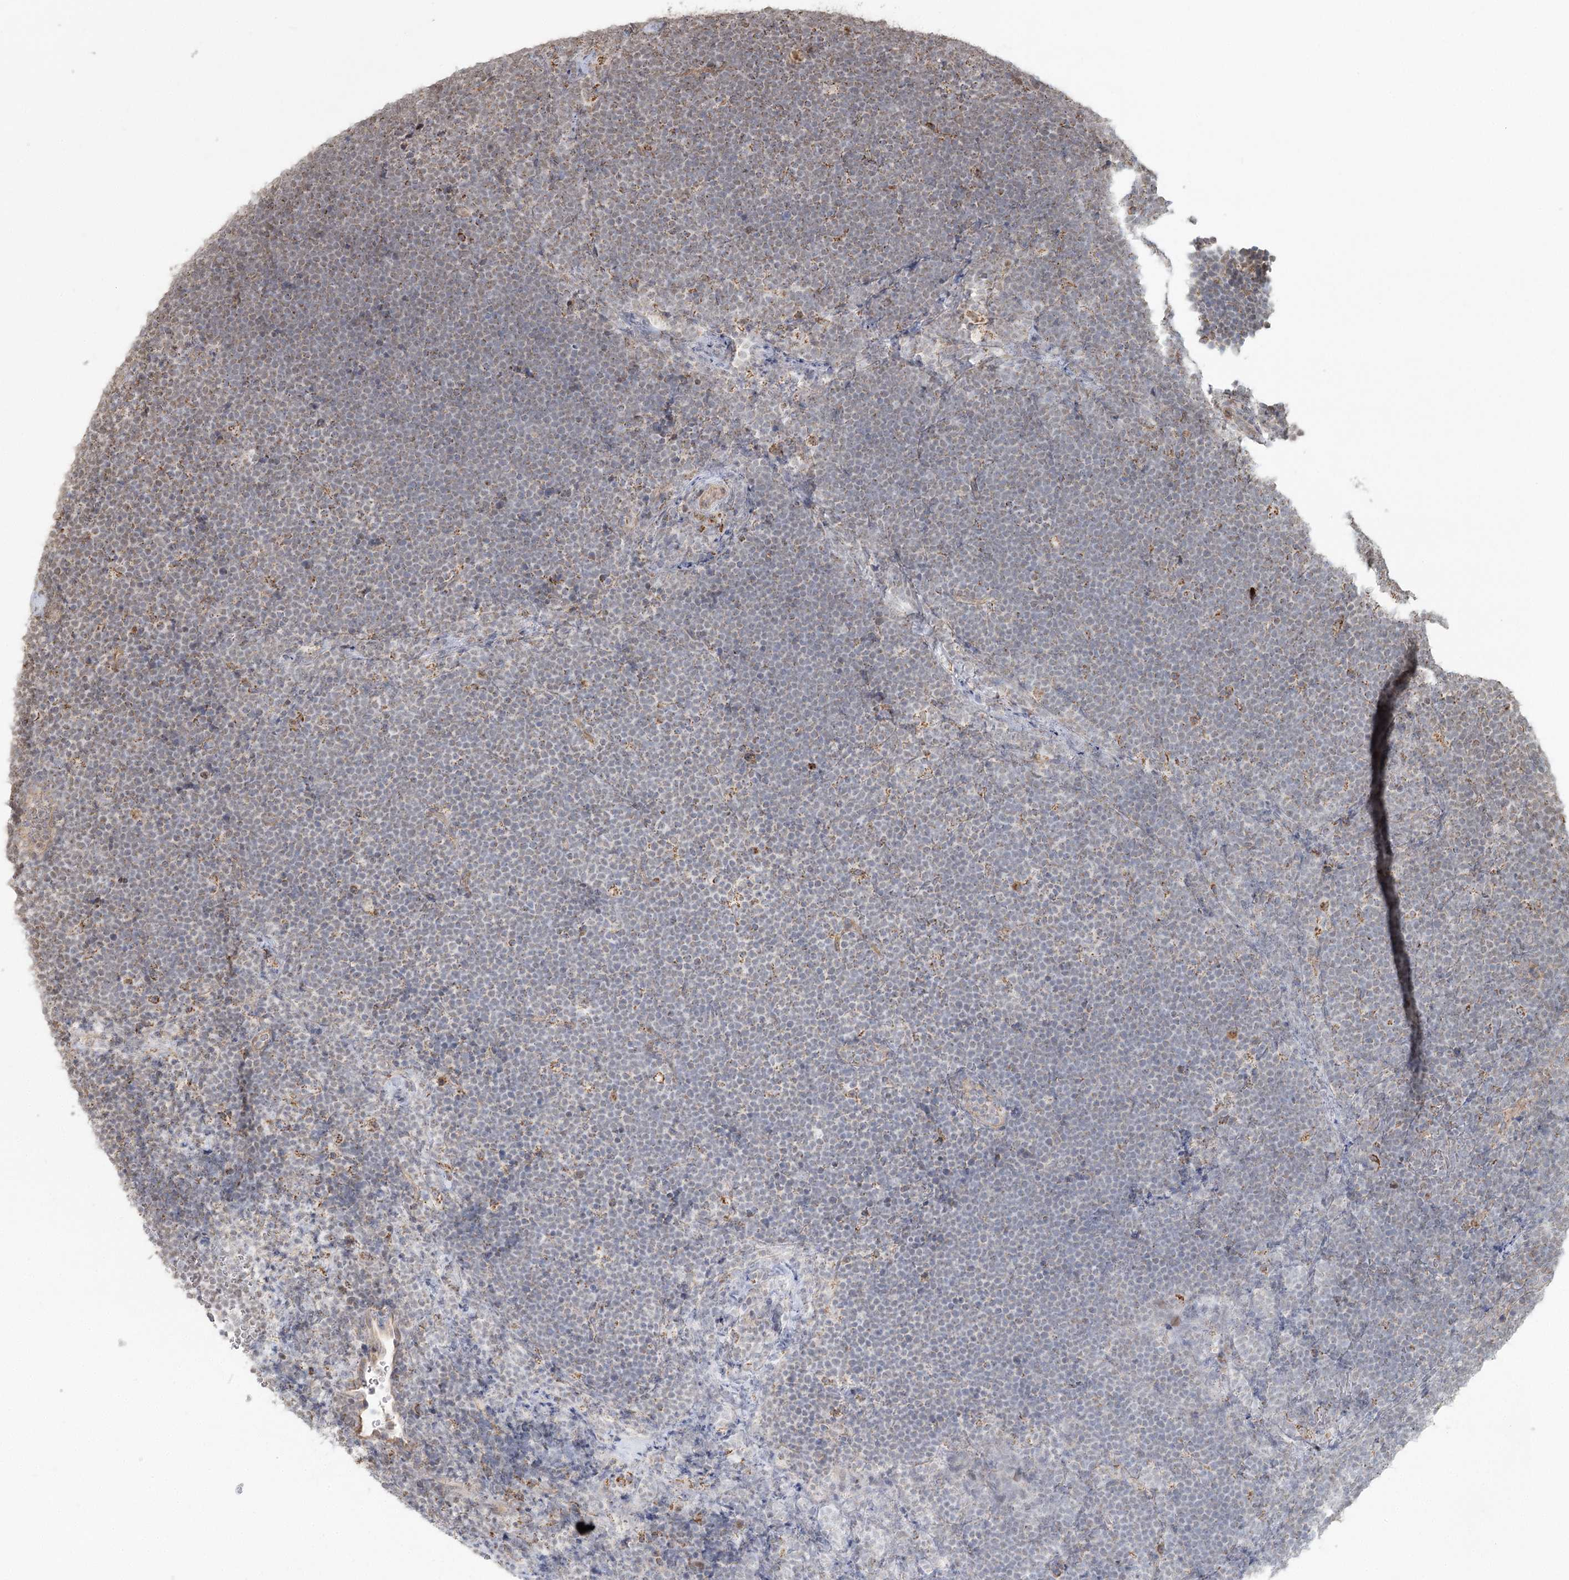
{"staining": {"intensity": "weak", "quantity": "<25%", "location": "cytoplasmic/membranous"}, "tissue": "lymphoma", "cell_type": "Tumor cells", "image_type": "cancer", "snomed": [{"axis": "morphology", "description": "Malignant lymphoma, non-Hodgkin's type, High grade"}, {"axis": "topography", "description": "Lymph node"}], "caption": "Tumor cells are negative for protein expression in human lymphoma.", "gene": "LACTB", "patient": {"sex": "male", "age": 13}}